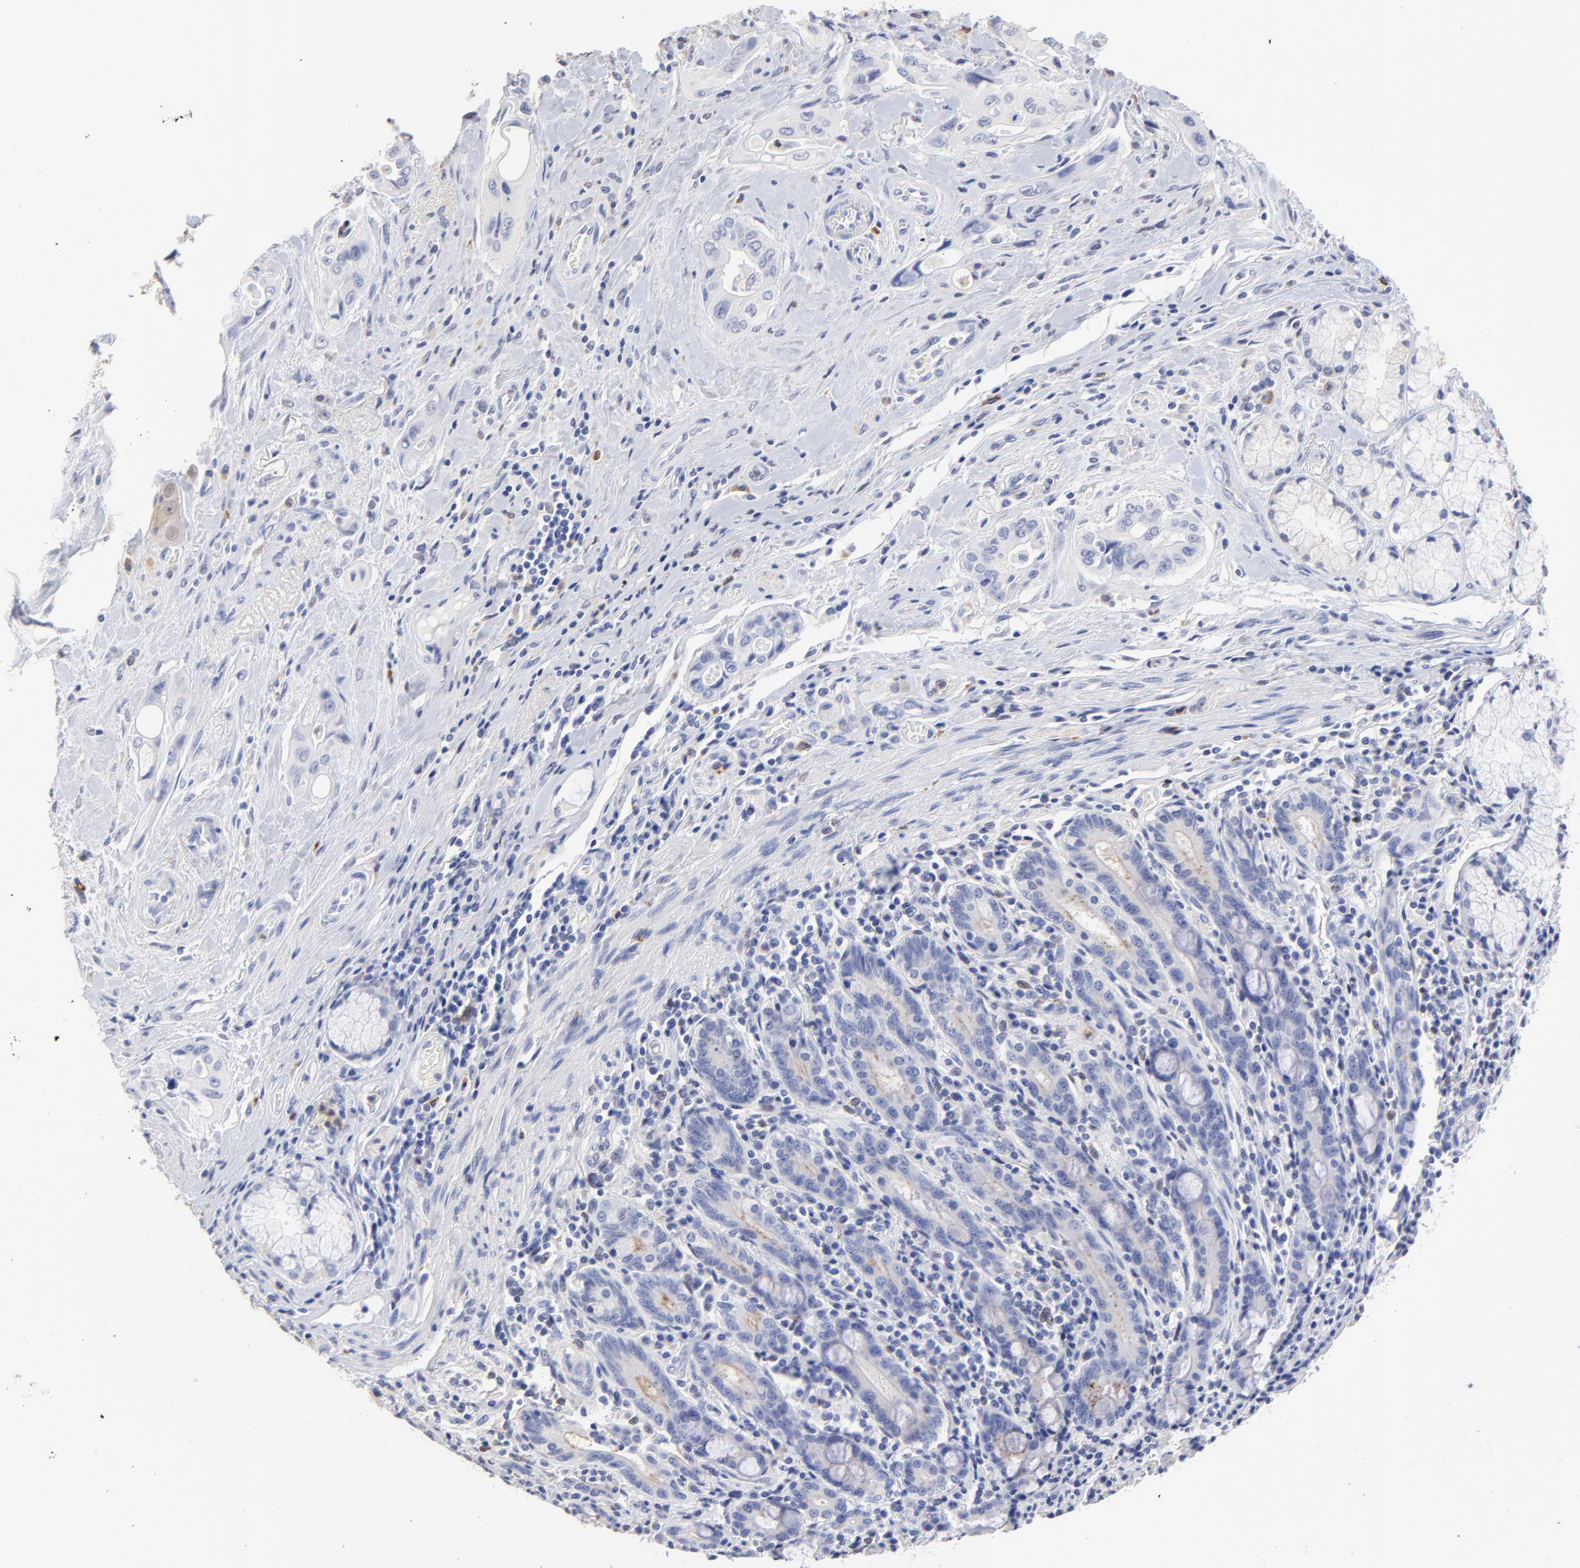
{"staining": {"intensity": "negative", "quantity": "none", "location": "none"}, "tissue": "pancreatic cancer", "cell_type": "Tumor cells", "image_type": "cancer", "snomed": [{"axis": "morphology", "description": "Adenocarcinoma, NOS"}, {"axis": "topography", "description": "Pancreas"}], "caption": "This is an IHC micrograph of human pancreatic cancer (adenocarcinoma). There is no staining in tumor cells.", "gene": "SMARCA1", "patient": {"sex": "male", "age": 77}}